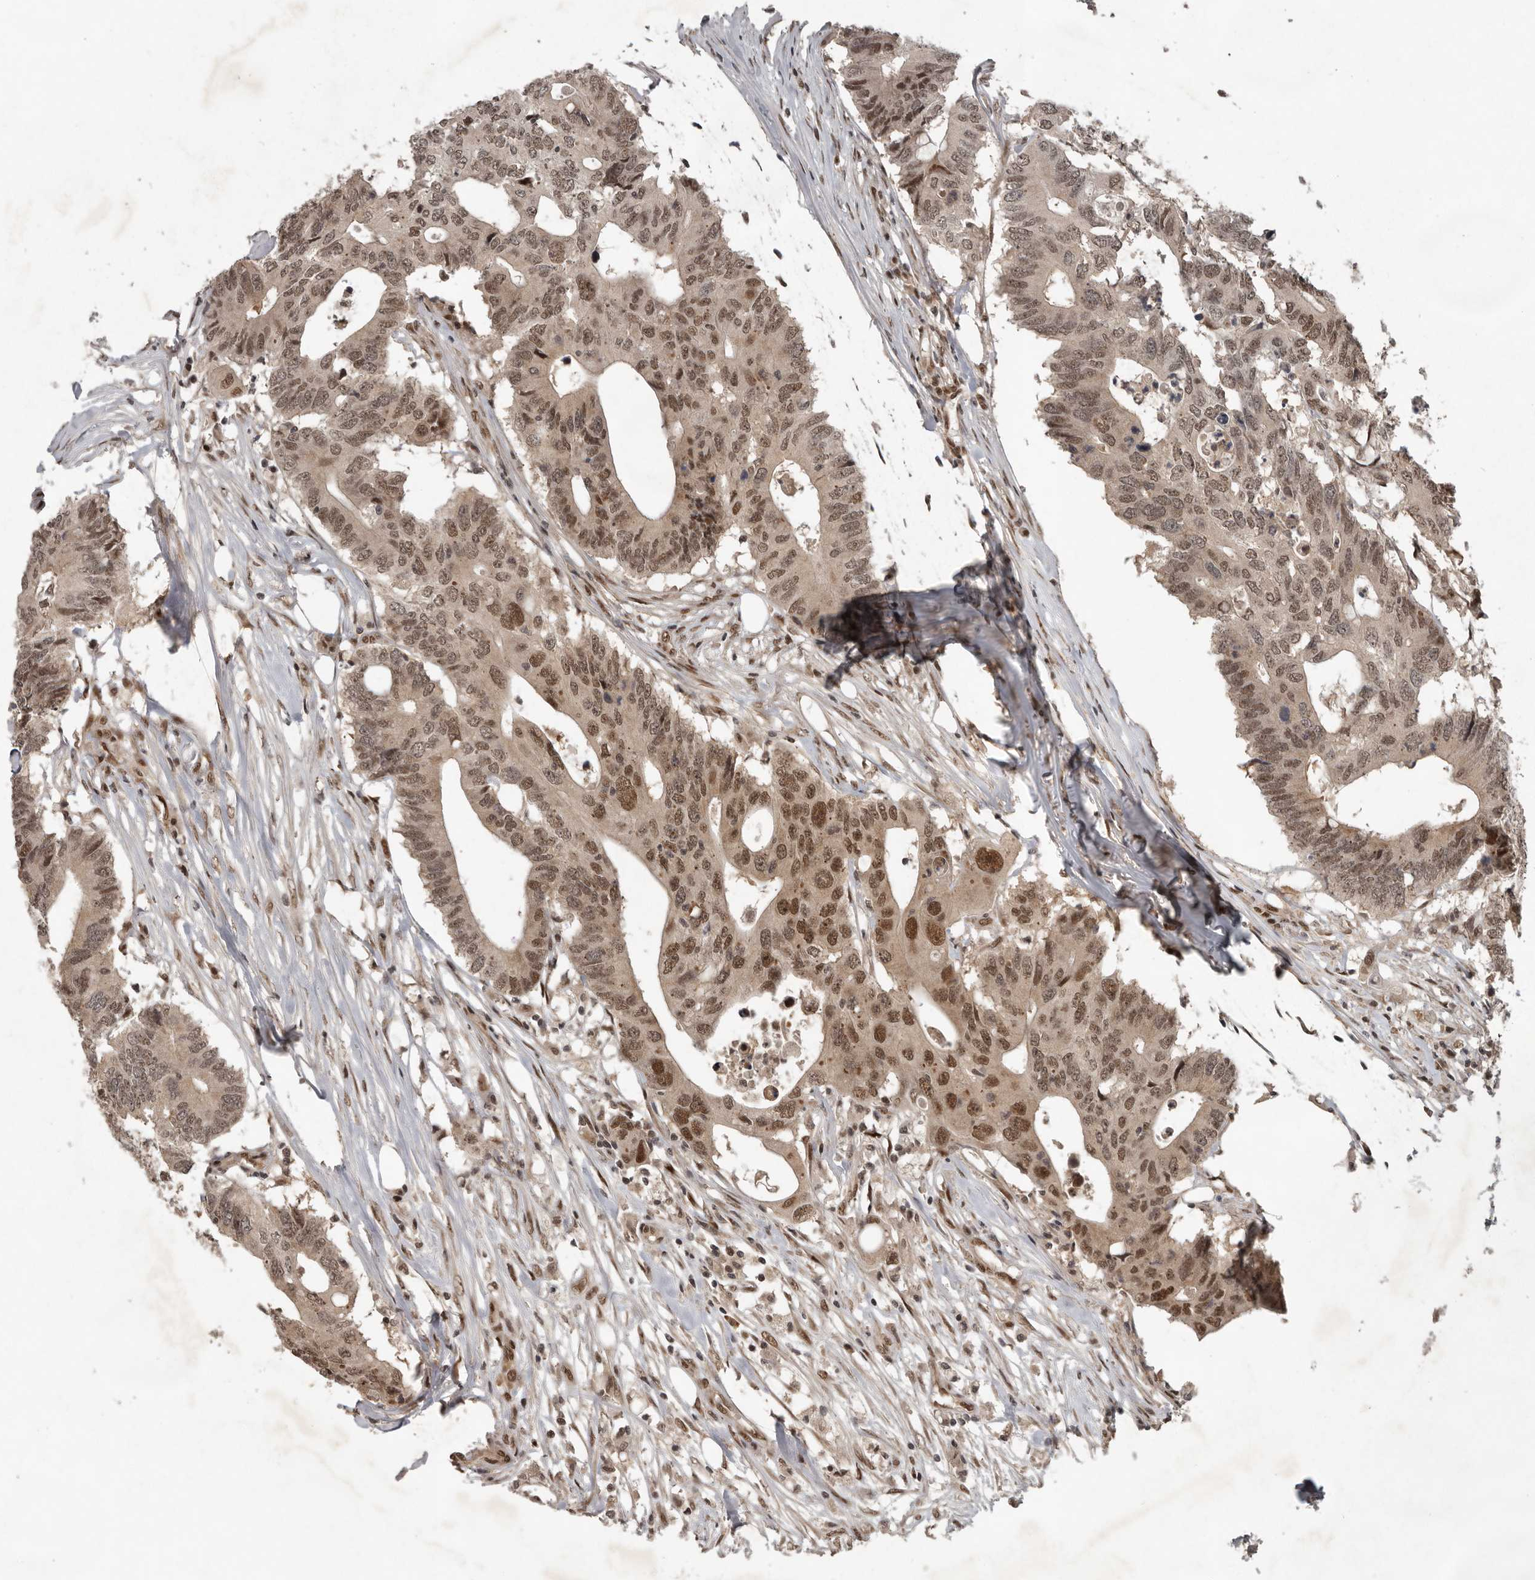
{"staining": {"intensity": "moderate", "quantity": ">75%", "location": "nuclear"}, "tissue": "colorectal cancer", "cell_type": "Tumor cells", "image_type": "cancer", "snomed": [{"axis": "morphology", "description": "Adenocarcinoma, NOS"}, {"axis": "topography", "description": "Colon"}], "caption": "Immunohistochemistry (IHC) histopathology image of colorectal adenocarcinoma stained for a protein (brown), which reveals medium levels of moderate nuclear expression in about >75% of tumor cells.", "gene": "CDC27", "patient": {"sex": "male", "age": 71}}